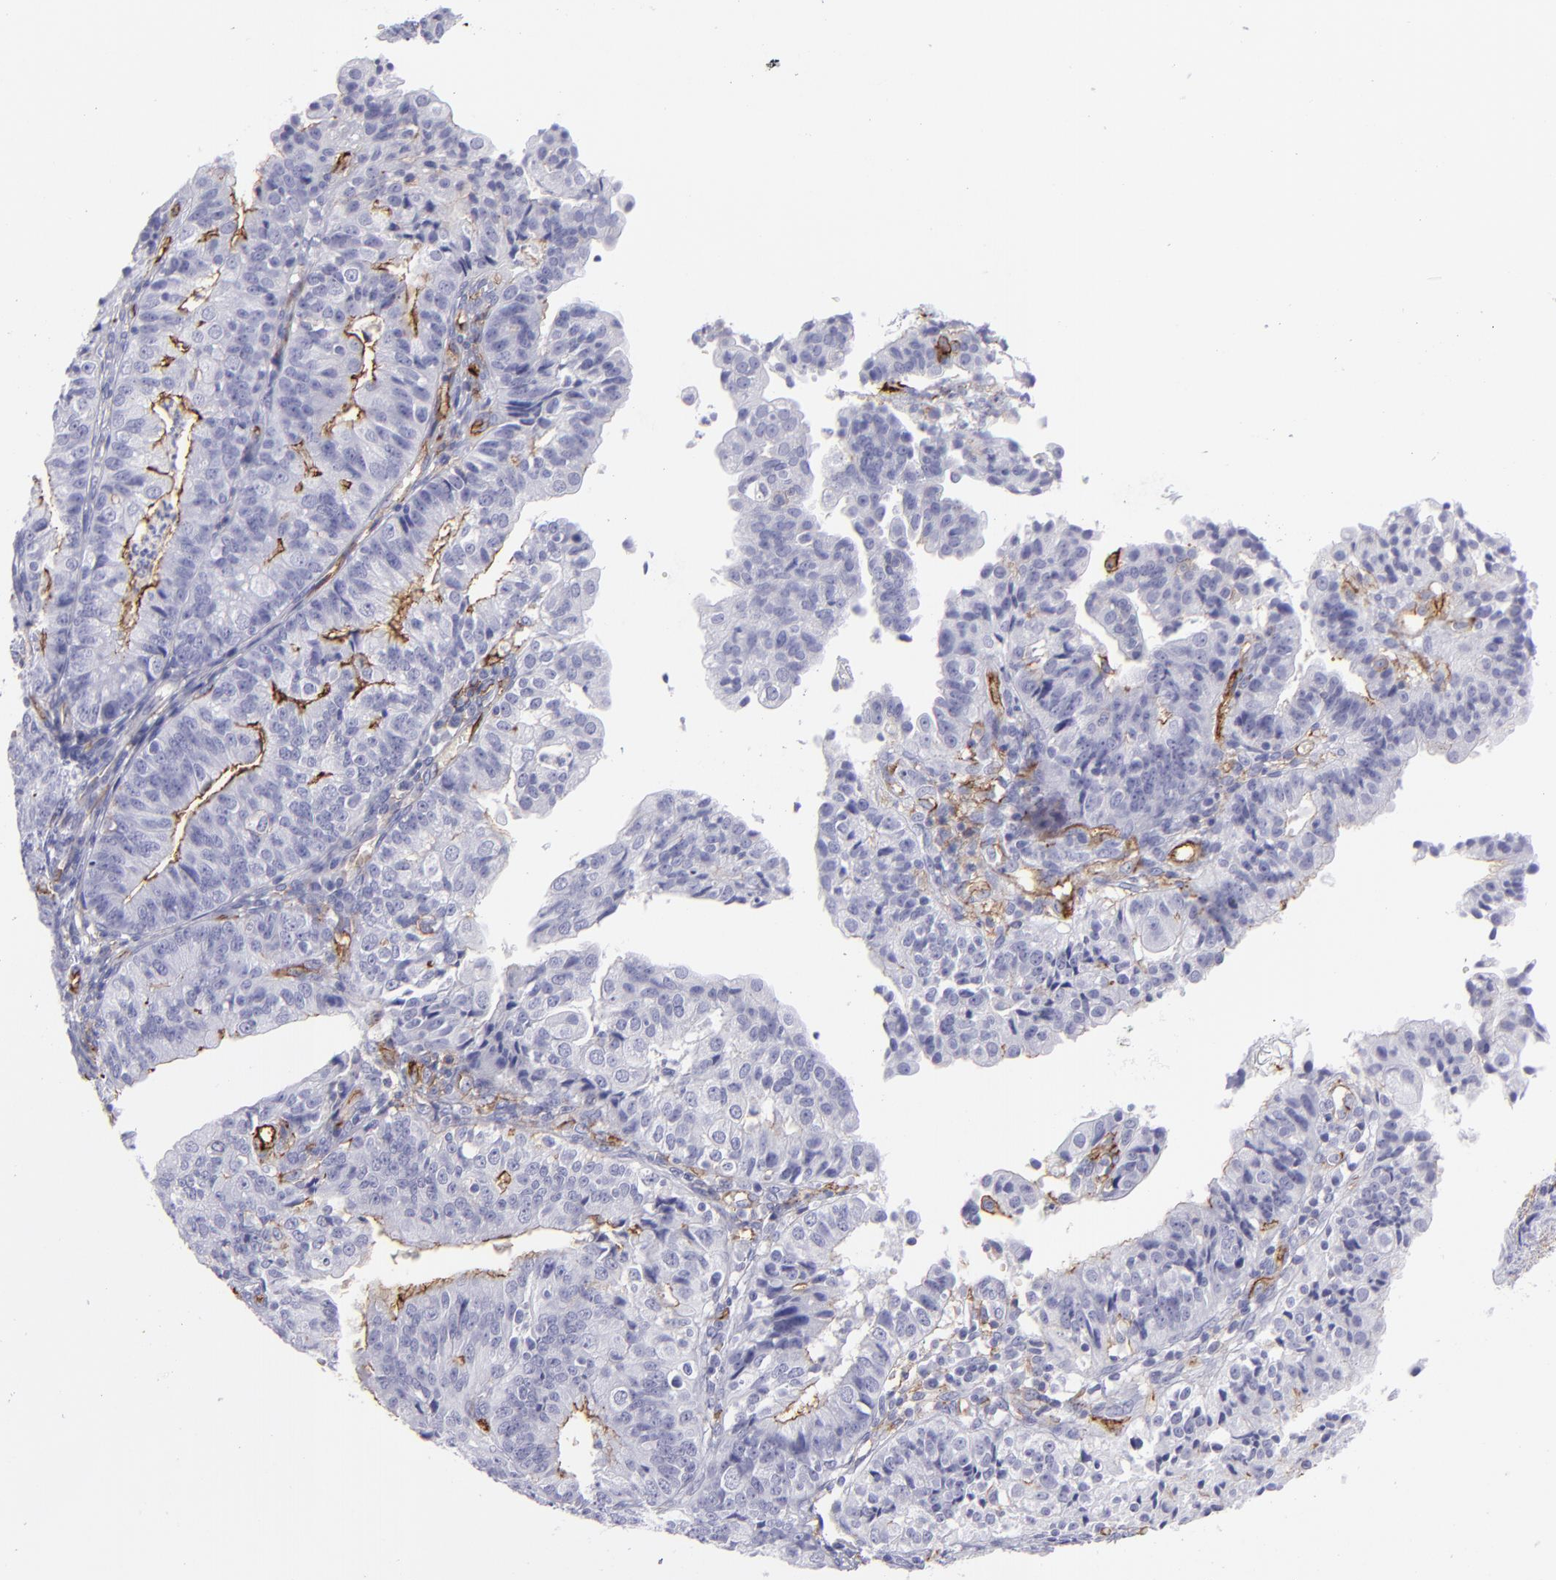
{"staining": {"intensity": "negative", "quantity": "none", "location": "none"}, "tissue": "endometrial cancer", "cell_type": "Tumor cells", "image_type": "cancer", "snomed": [{"axis": "morphology", "description": "Adenocarcinoma, NOS"}, {"axis": "topography", "description": "Endometrium"}], "caption": "The immunohistochemistry histopathology image has no significant expression in tumor cells of endometrial cancer (adenocarcinoma) tissue.", "gene": "ACE", "patient": {"sex": "female", "age": 56}}